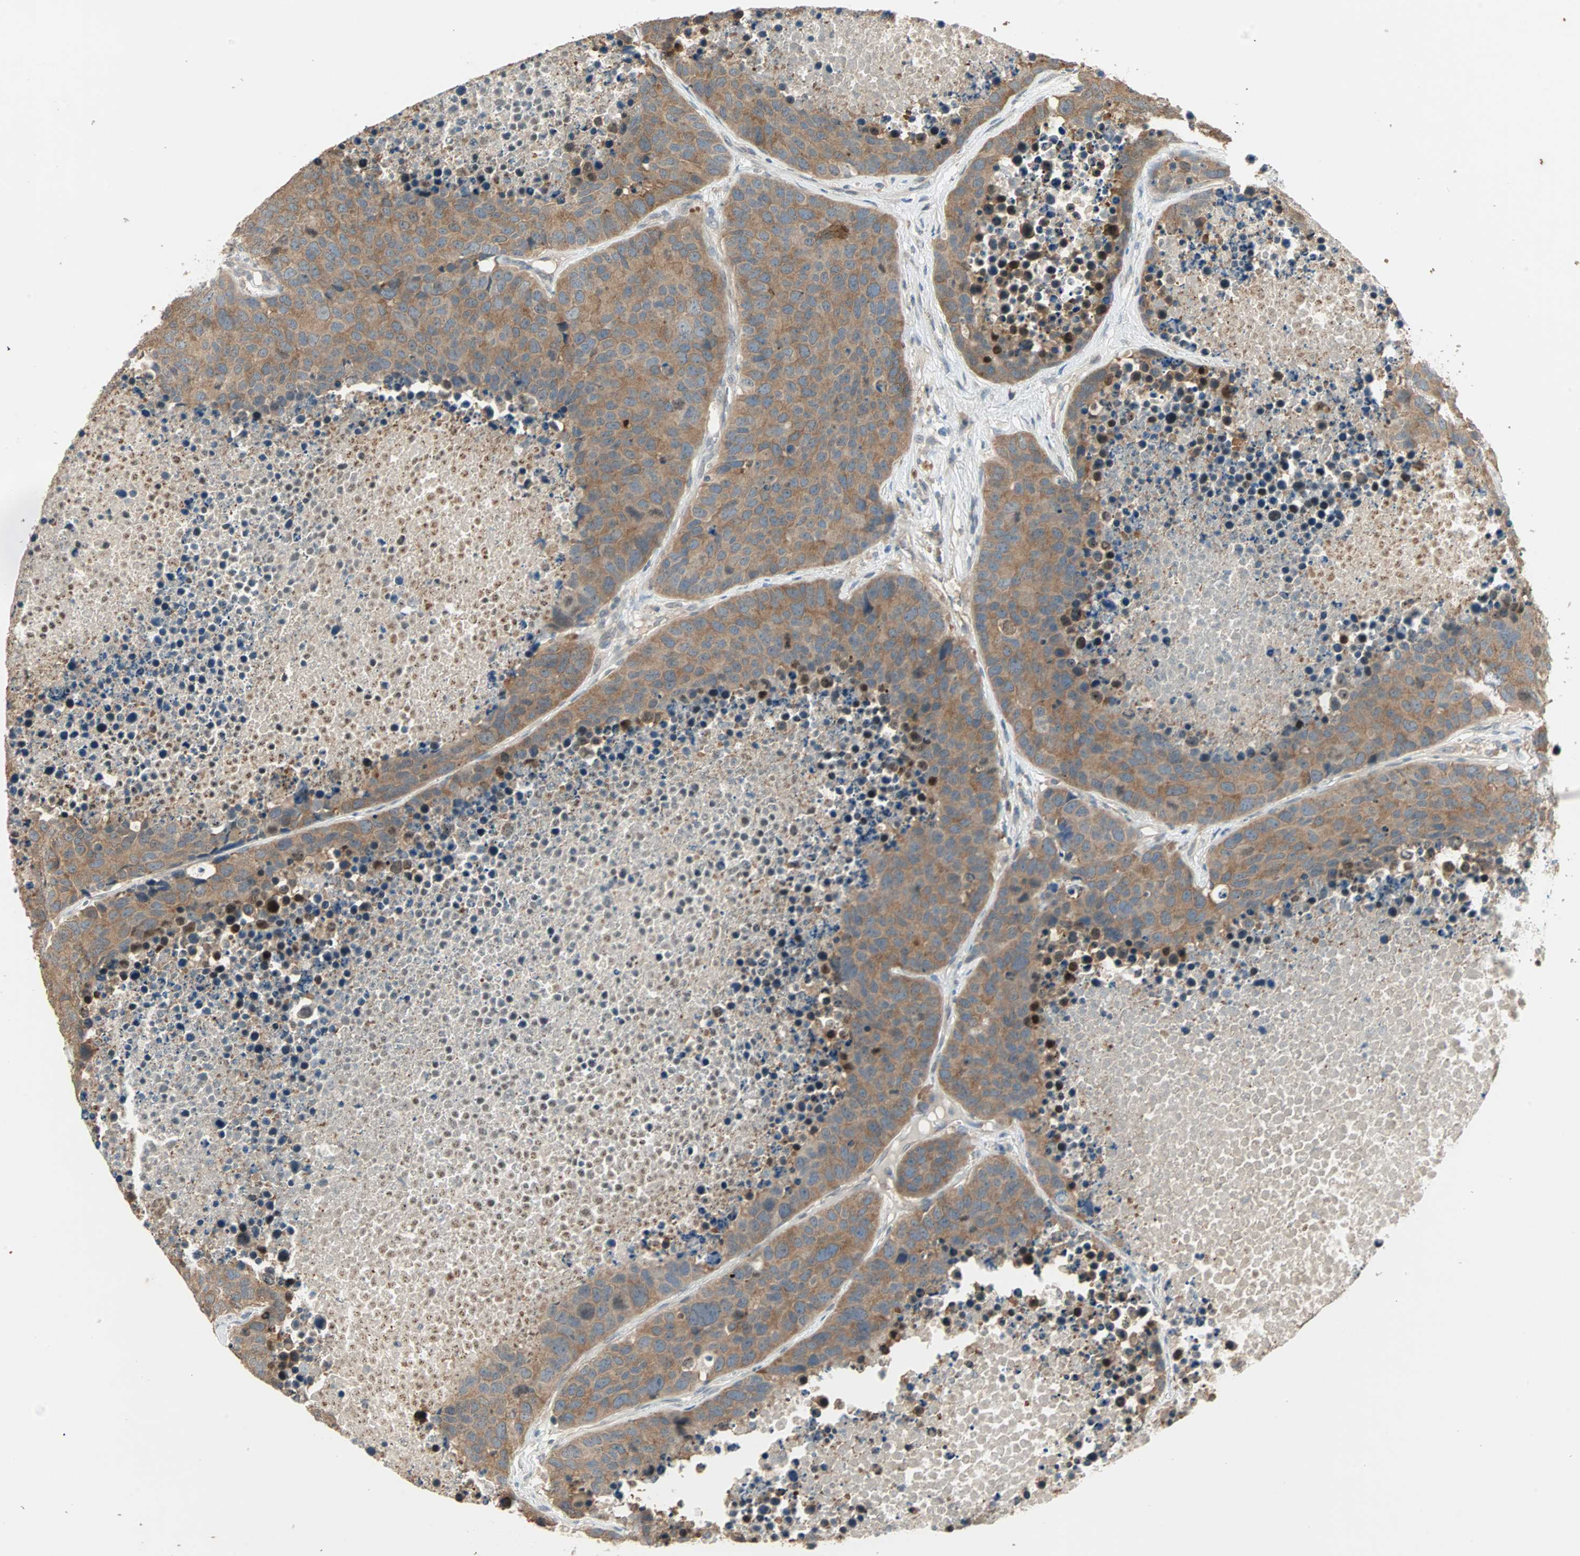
{"staining": {"intensity": "moderate", "quantity": ">75%", "location": "cytoplasmic/membranous"}, "tissue": "carcinoid", "cell_type": "Tumor cells", "image_type": "cancer", "snomed": [{"axis": "morphology", "description": "Carcinoid, malignant, NOS"}, {"axis": "topography", "description": "Lung"}], "caption": "Human carcinoid stained with a protein marker shows moderate staining in tumor cells.", "gene": "TTF2", "patient": {"sex": "male", "age": 60}}